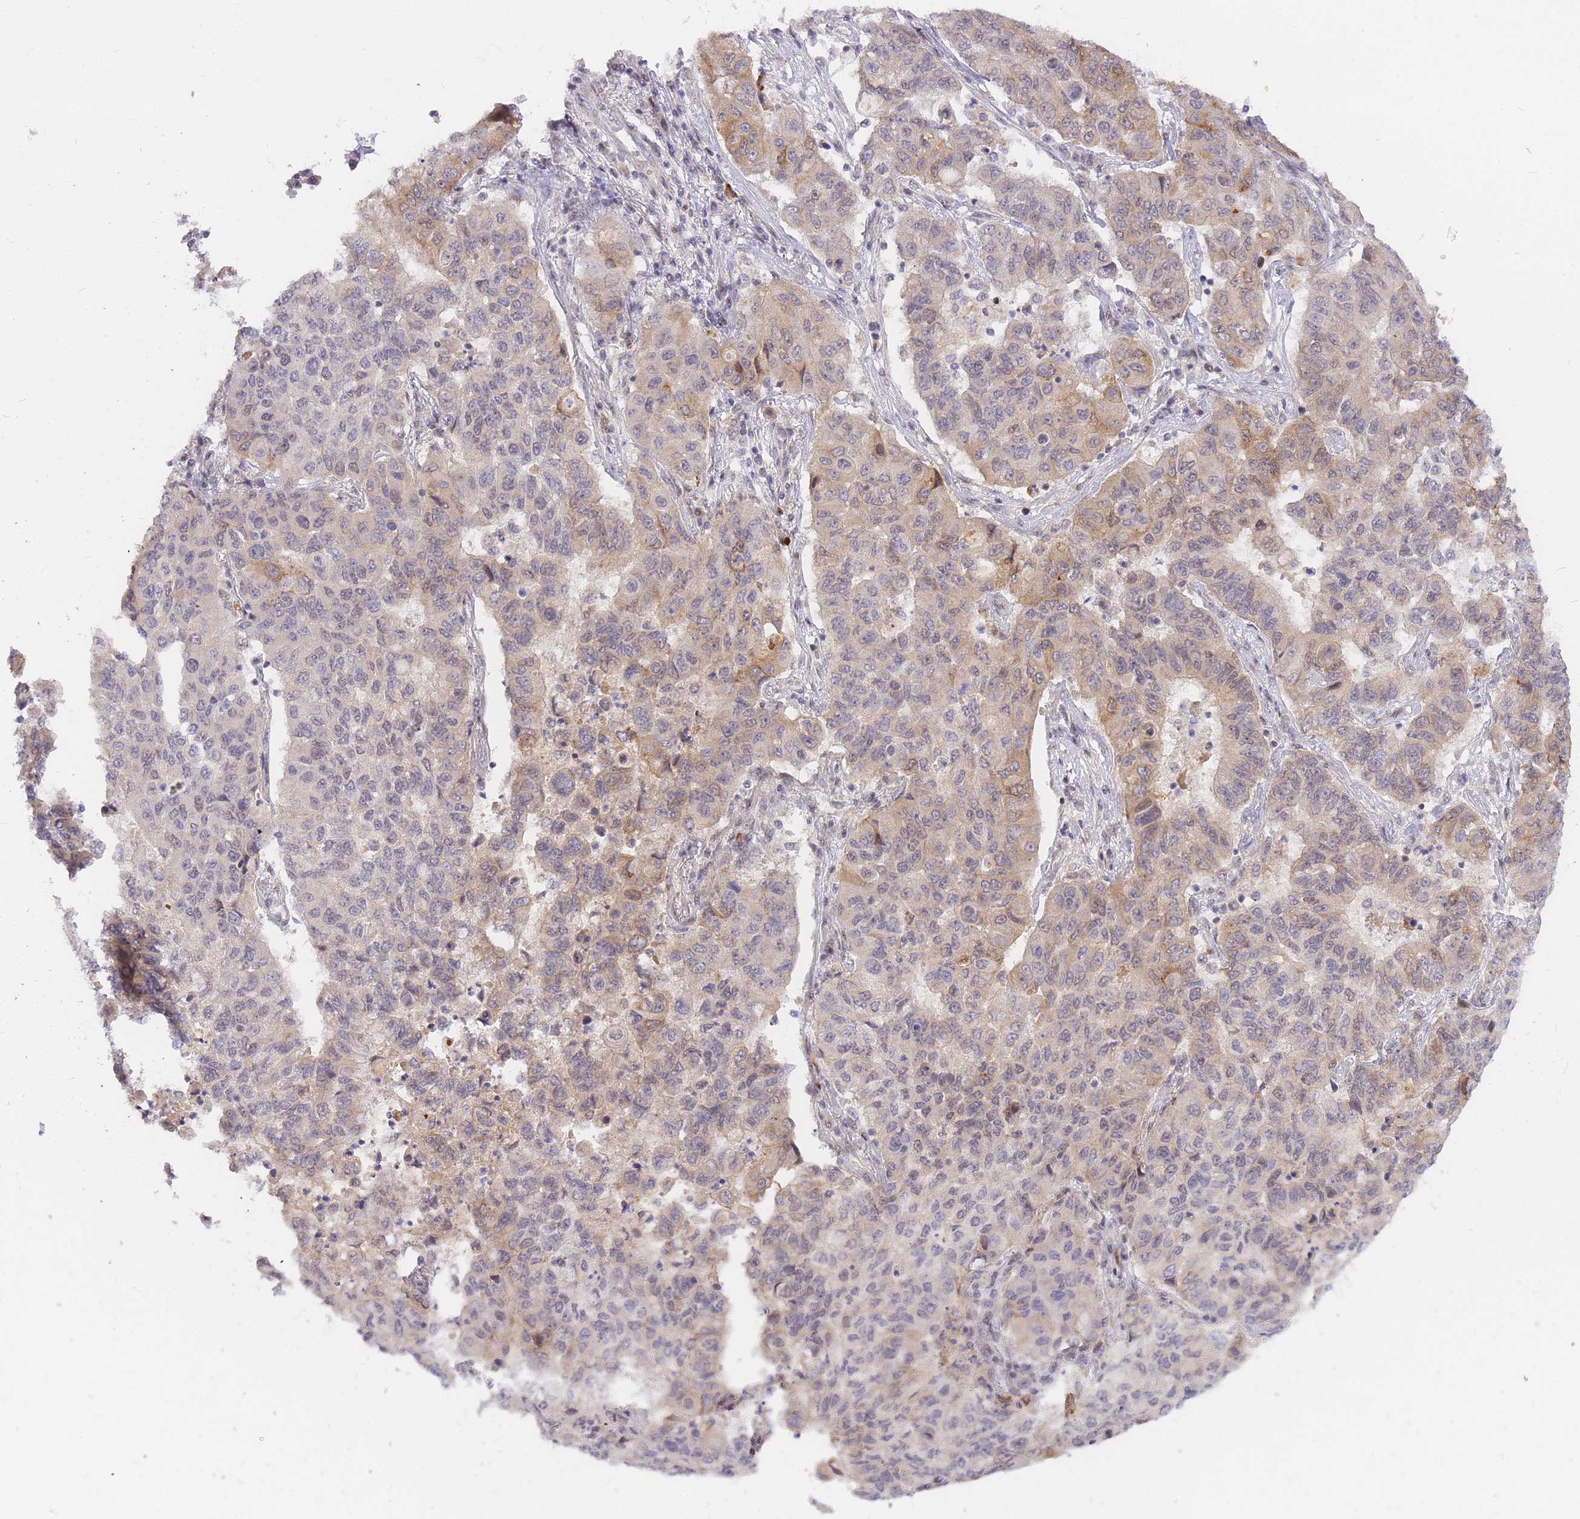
{"staining": {"intensity": "moderate", "quantity": "25%-75%", "location": "cytoplasmic/membranous"}, "tissue": "lung cancer", "cell_type": "Tumor cells", "image_type": "cancer", "snomed": [{"axis": "morphology", "description": "Squamous cell carcinoma, NOS"}, {"axis": "topography", "description": "Lung"}], "caption": "A histopathology image showing moderate cytoplasmic/membranous positivity in about 25%-75% of tumor cells in squamous cell carcinoma (lung), as visualized by brown immunohistochemical staining.", "gene": "TLE2", "patient": {"sex": "male", "age": 74}}